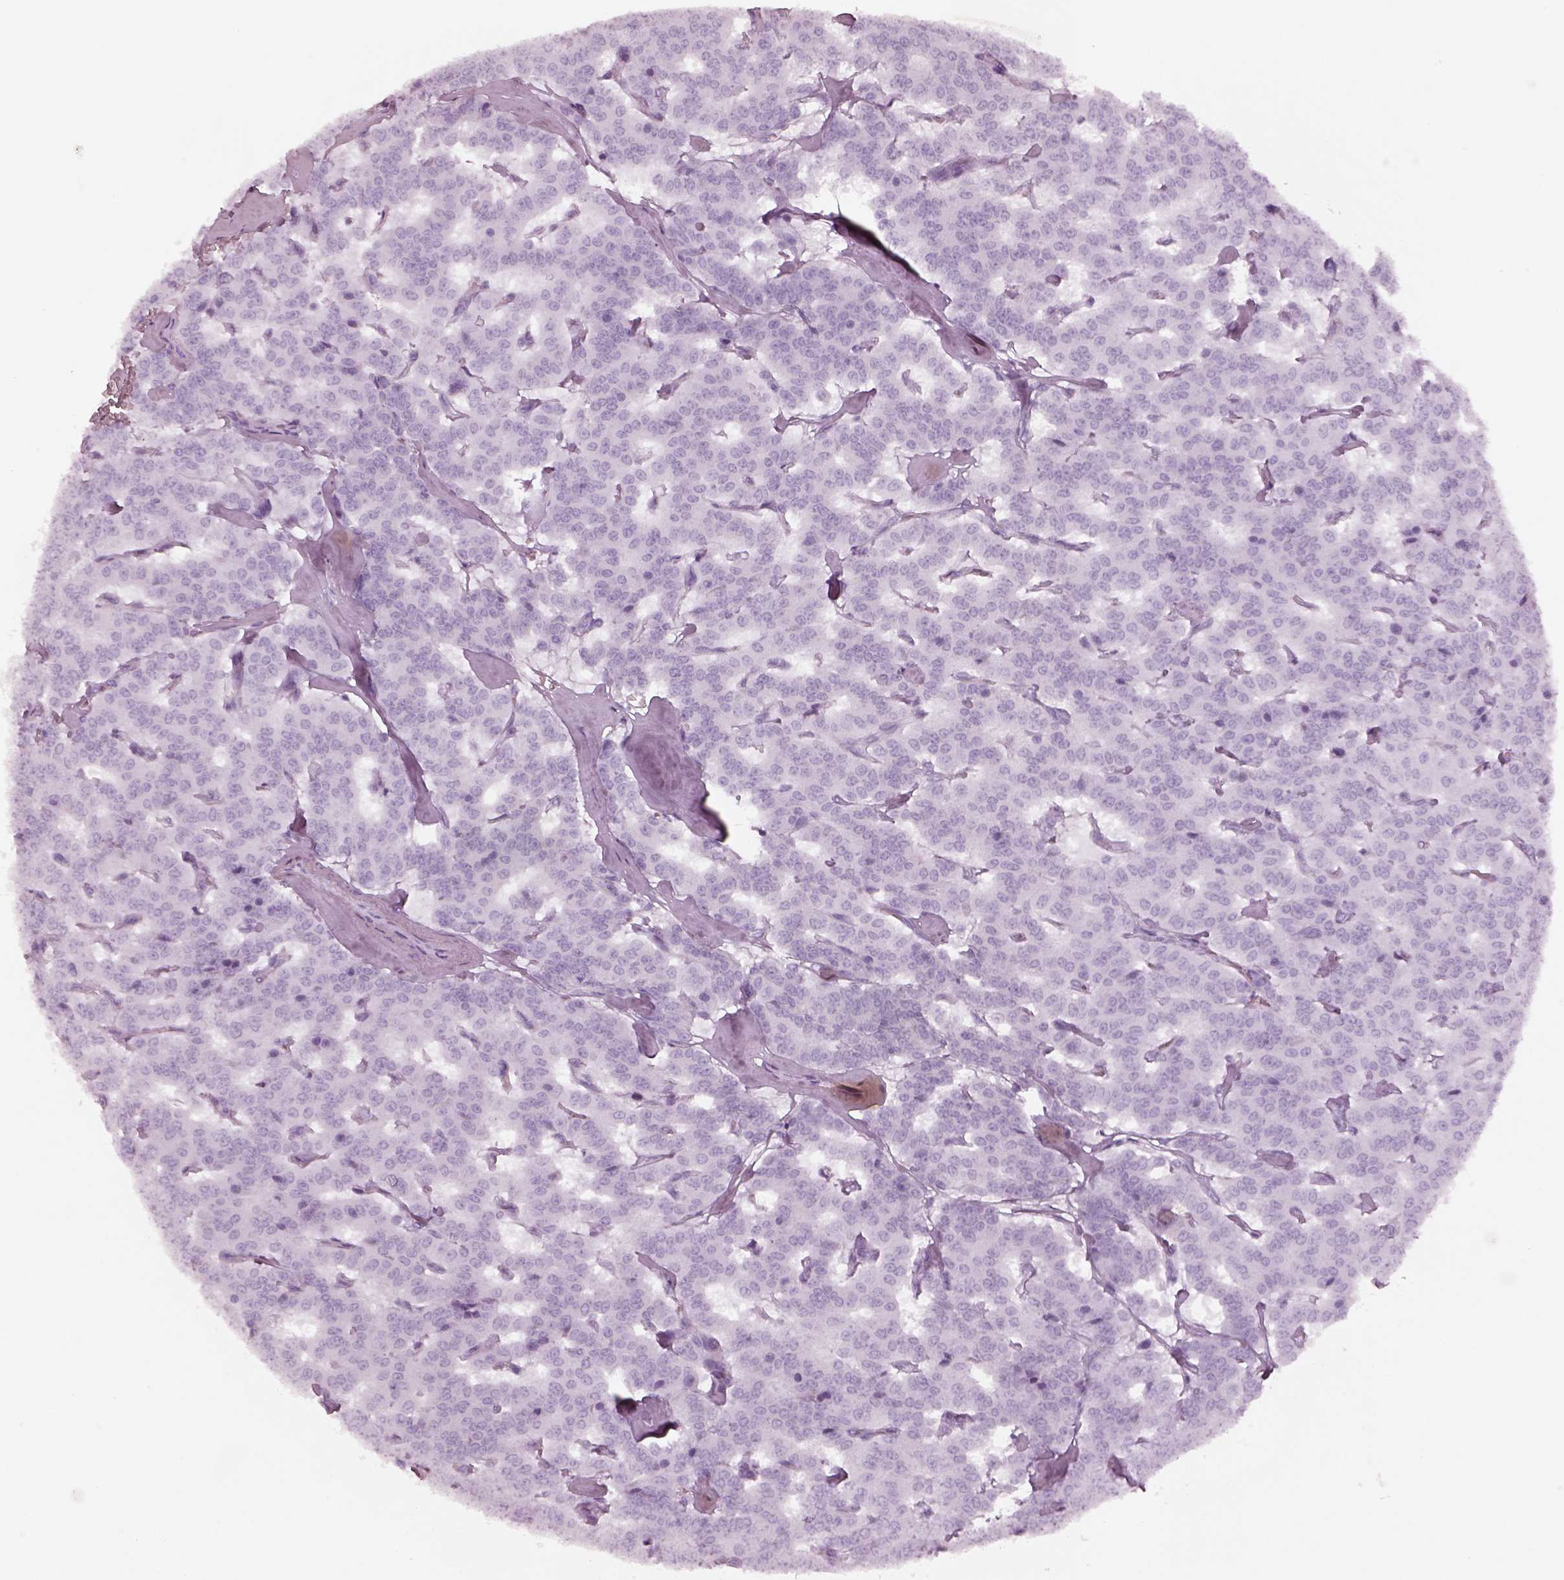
{"staining": {"intensity": "negative", "quantity": "none", "location": "none"}, "tissue": "carcinoid", "cell_type": "Tumor cells", "image_type": "cancer", "snomed": [{"axis": "morphology", "description": "Carcinoid, malignant, NOS"}, {"axis": "topography", "description": "Lung"}], "caption": "Tumor cells are negative for protein expression in human carcinoid.", "gene": "SPATA6L", "patient": {"sex": "female", "age": 46}}